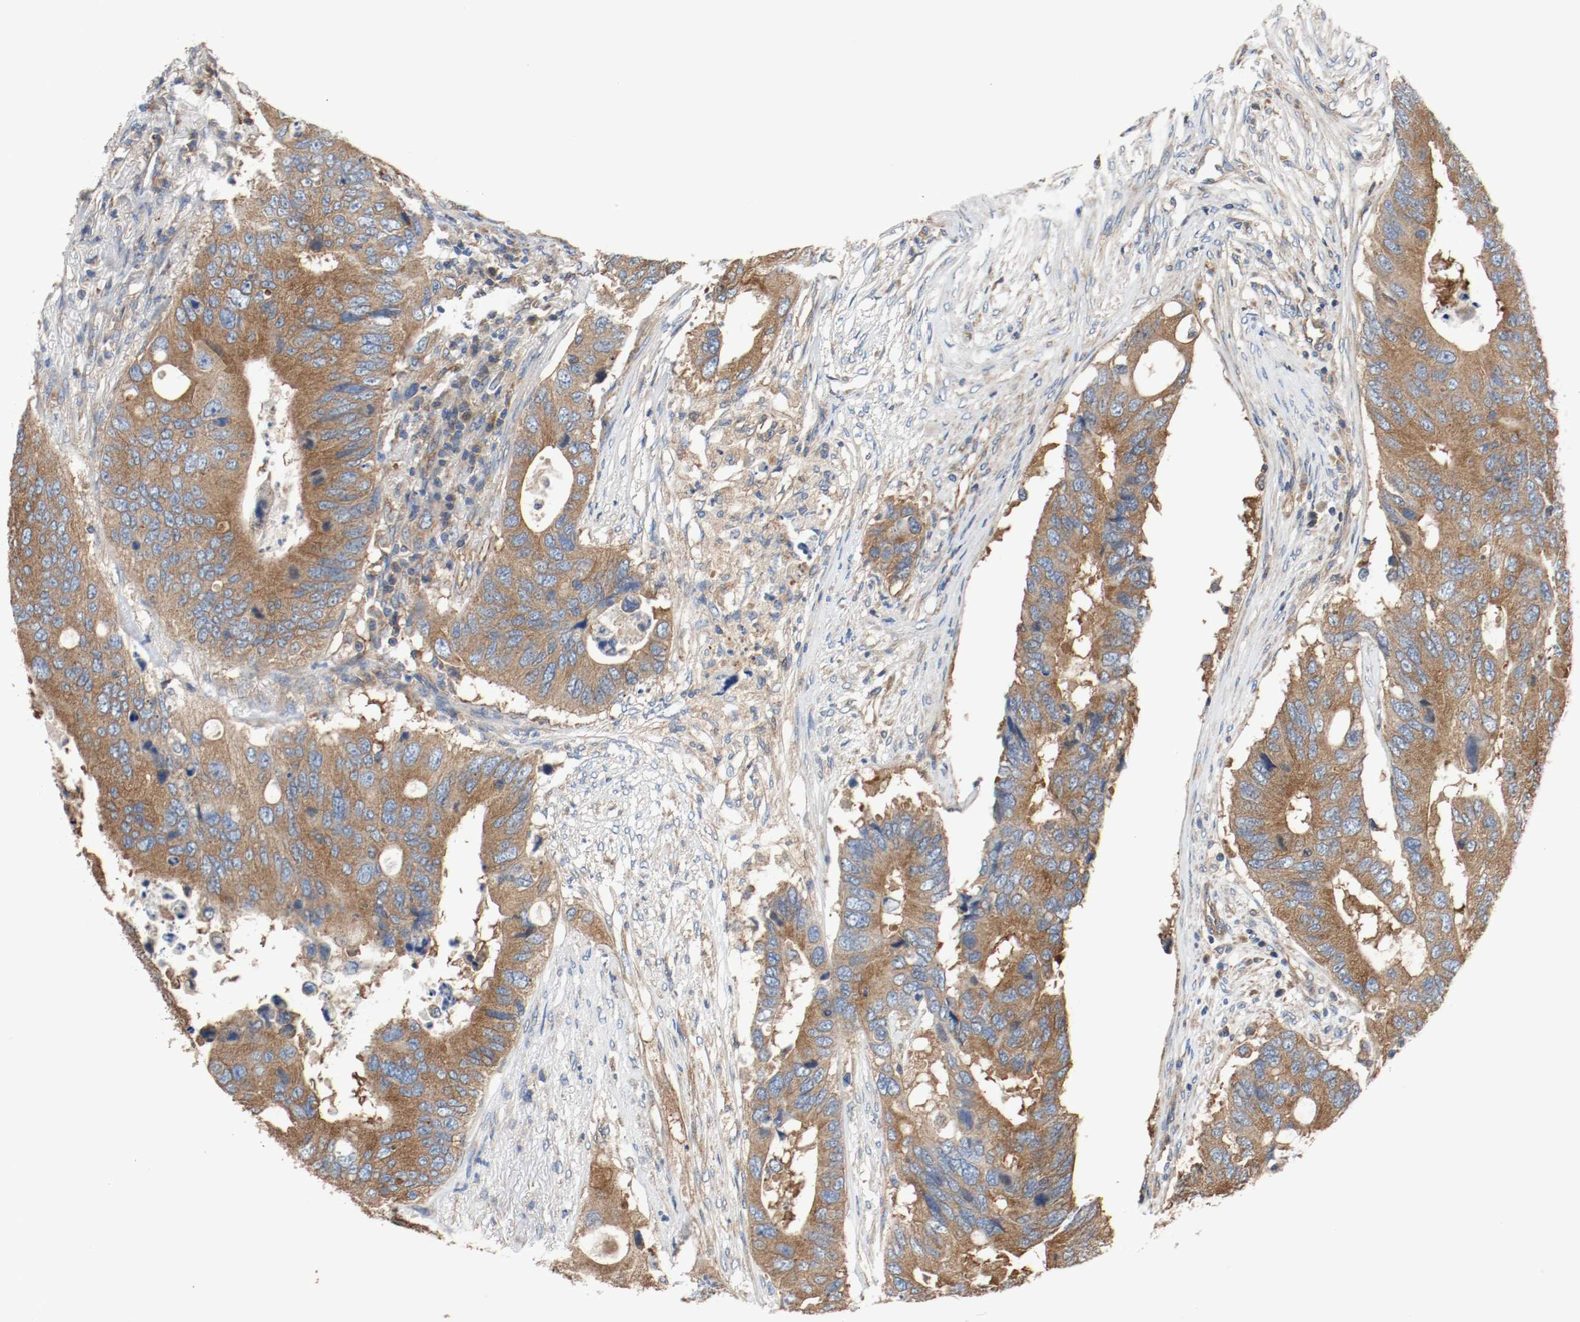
{"staining": {"intensity": "moderate", "quantity": ">75%", "location": "cytoplasmic/membranous"}, "tissue": "colorectal cancer", "cell_type": "Tumor cells", "image_type": "cancer", "snomed": [{"axis": "morphology", "description": "Adenocarcinoma, NOS"}, {"axis": "topography", "description": "Colon"}], "caption": "Immunohistochemistry (IHC) histopathology image of human colorectal cancer stained for a protein (brown), which reveals medium levels of moderate cytoplasmic/membranous staining in approximately >75% of tumor cells.", "gene": "TUBA3D", "patient": {"sex": "male", "age": 71}}